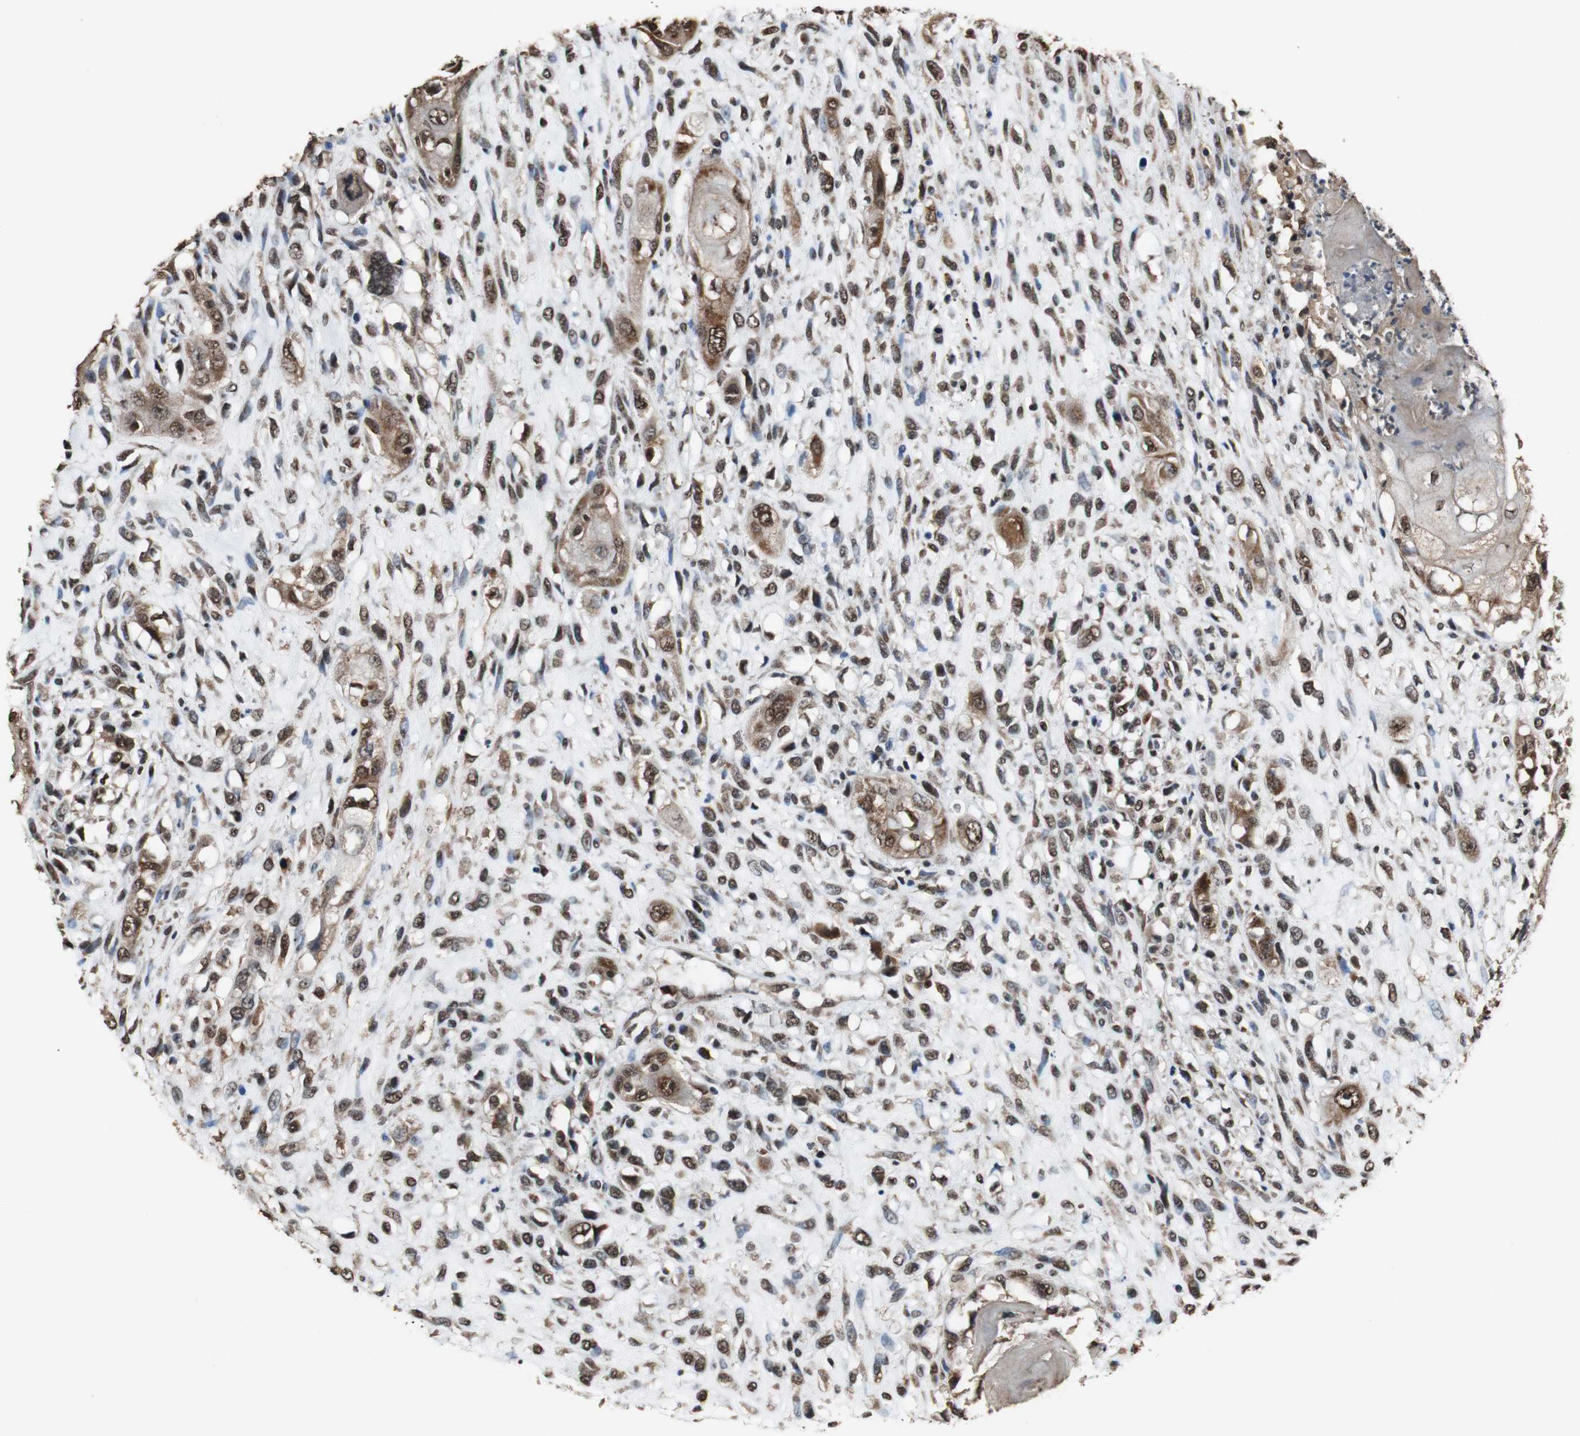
{"staining": {"intensity": "strong", "quantity": ">75%", "location": "cytoplasmic/membranous,nuclear"}, "tissue": "head and neck cancer", "cell_type": "Tumor cells", "image_type": "cancer", "snomed": [{"axis": "morphology", "description": "Necrosis, NOS"}, {"axis": "morphology", "description": "Neoplasm, malignant, NOS"}, {"axis": "topography", "description": "Salivary gland"}, {"axis": "topography", "description": "Head-Neck"}], "caption": "Immunohistochemical staining of head and neck cancer exhibits strong cytoplasmic/membranous and nuclear protein expression in approximately >75% of tumor cells. Using DAB (brown) and hematoxylin (blue) stains, captured at high magnification using brightfield microscopy.", "gene": "ZNF18", "patient": {"sex": "male", "age": 43}}